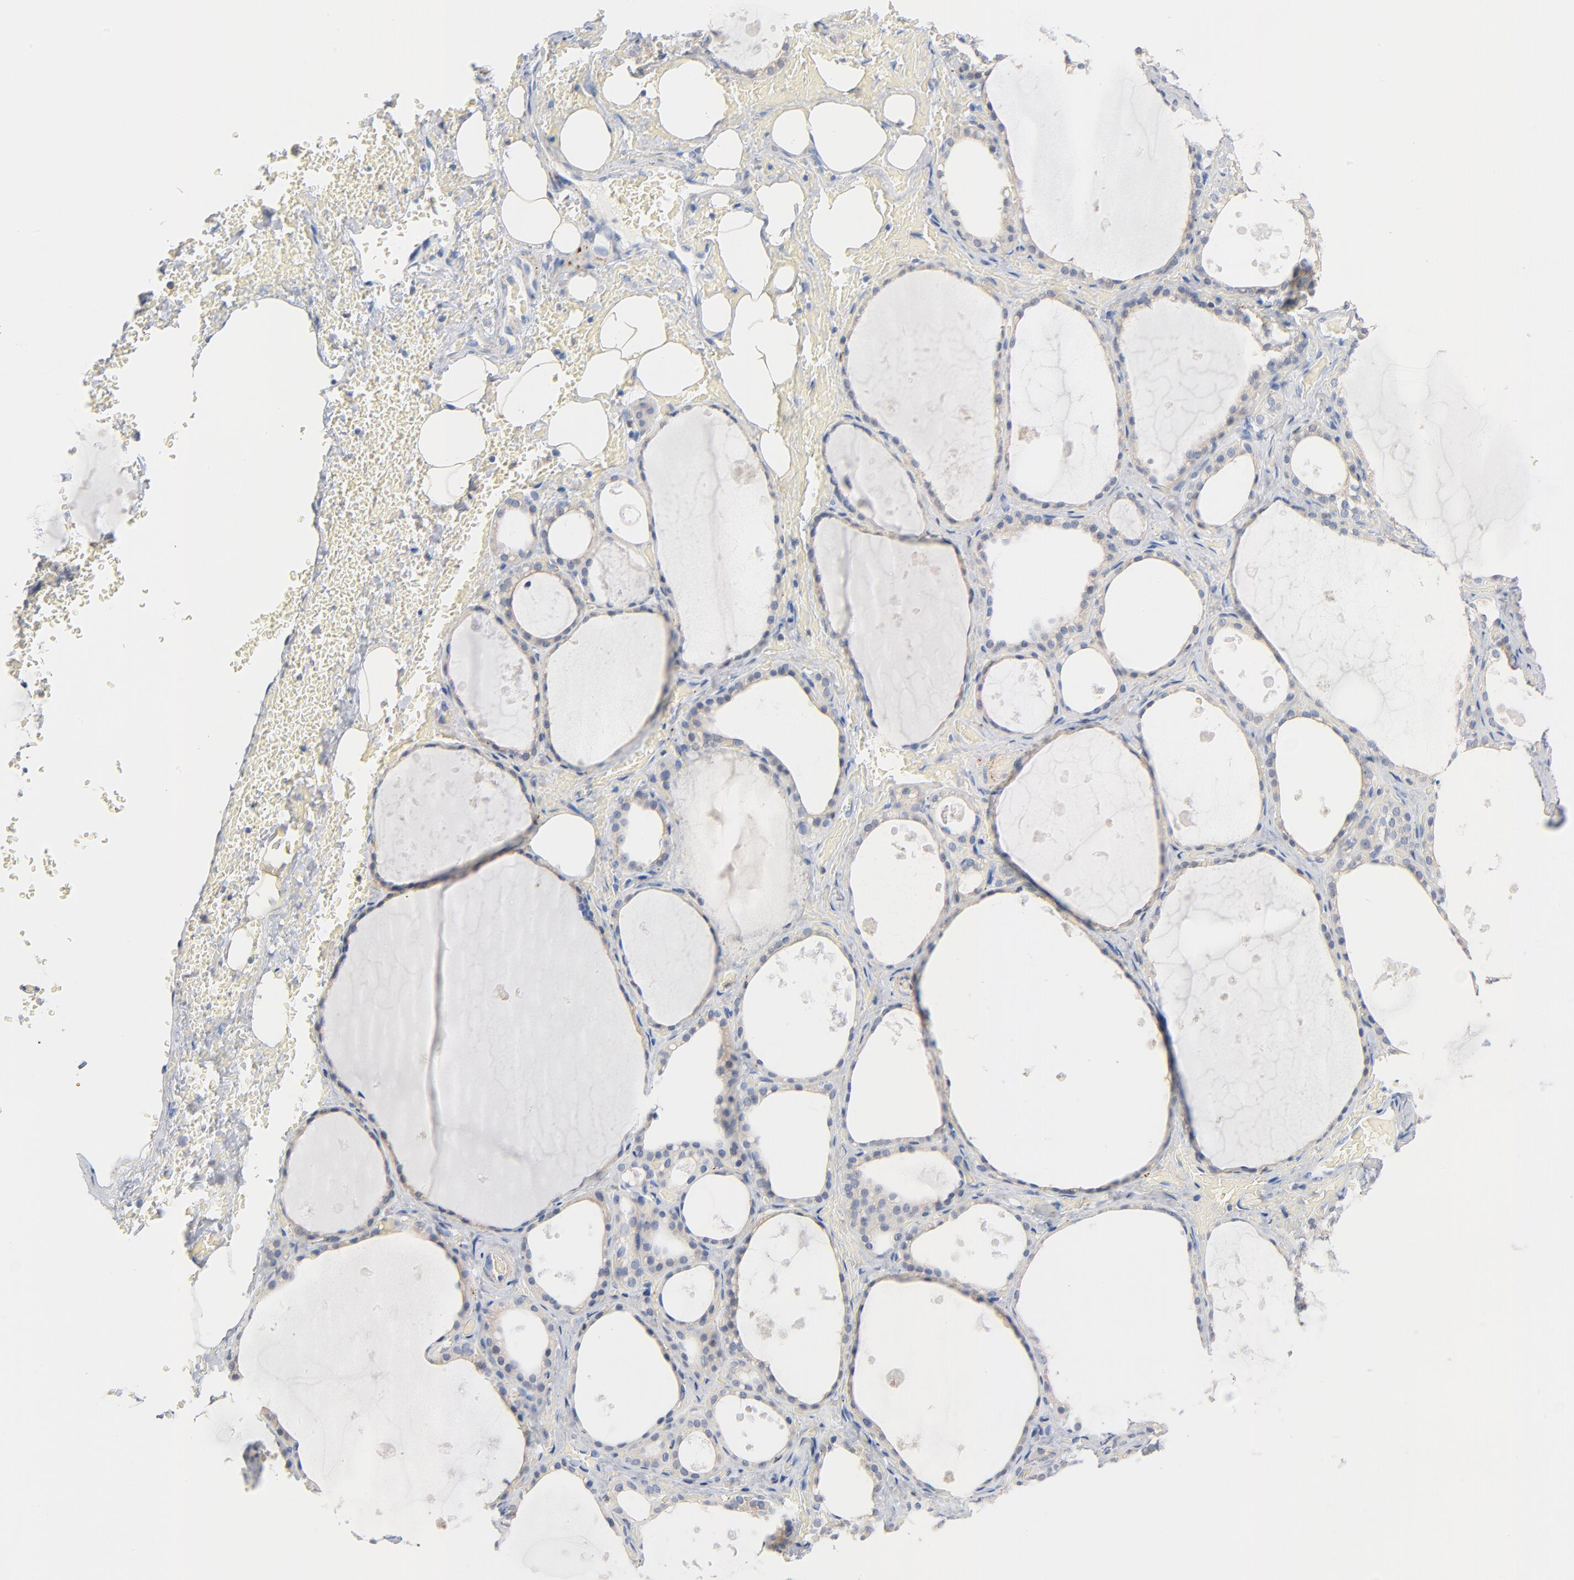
{"staining": {"intensity": "negative", "quantity": "none", "location": "none"}, "tissue": "thyroid gland", "cell_type": "Glandular cells", "image_type": "normal", "snomed": [{"axis": "morphology", "description": "Normal tissue, NOS"}, {"axis": "topography", "description": "Thyroid gland"}], "caption": "IHC micrograph of unremarkable human thyroid gland stained for a protein (brown), which displays no expression in glandular cells.", "gene": "IFT43", "patient": {"sex": "male", "age": 61}}